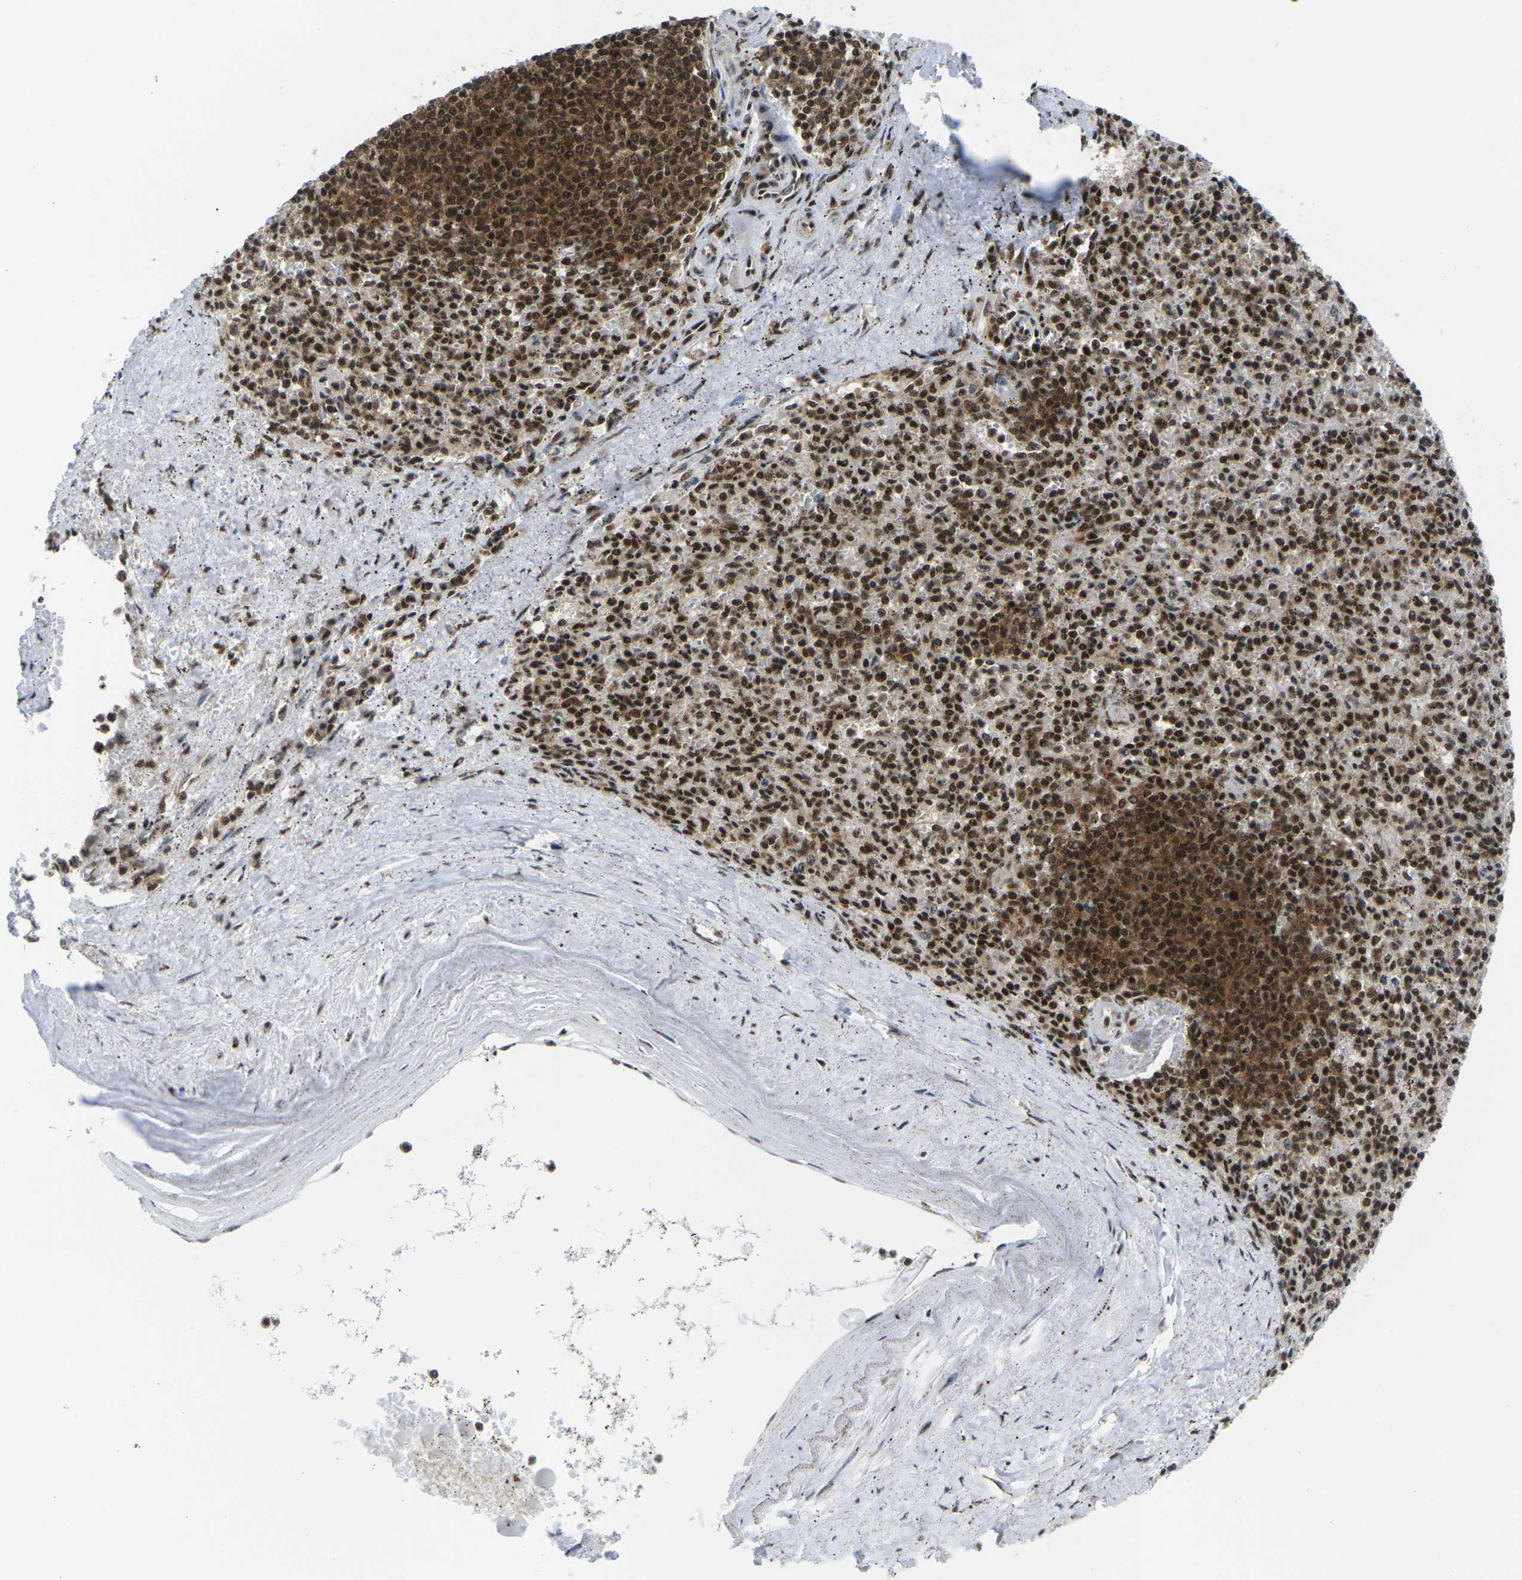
{"staining": {"intensity": "strong", "quantity": ">75%", "location": "nuclear"}, "tissue": "spleen", "cell_type": "Cells in red pulp", "image_type": "normal", "snomed": [{"axis": "morphology", "description": "Normal tissue, NOS"}, {"axis": "topography", "description": "Spleen"}], "caption": "Spleen stained with DAB (3,3'-diaminobenzidine) immunohistochemistry (IHC) exhibits high levels of strong nuclear positivity in about >75% of cells in red pulp. Immunohistochemistry (ihc) stains the protein in brown and the nuclei are stained blue.", "gene": "MAGOH", "patient": {"sex": "male", "age": 72}}